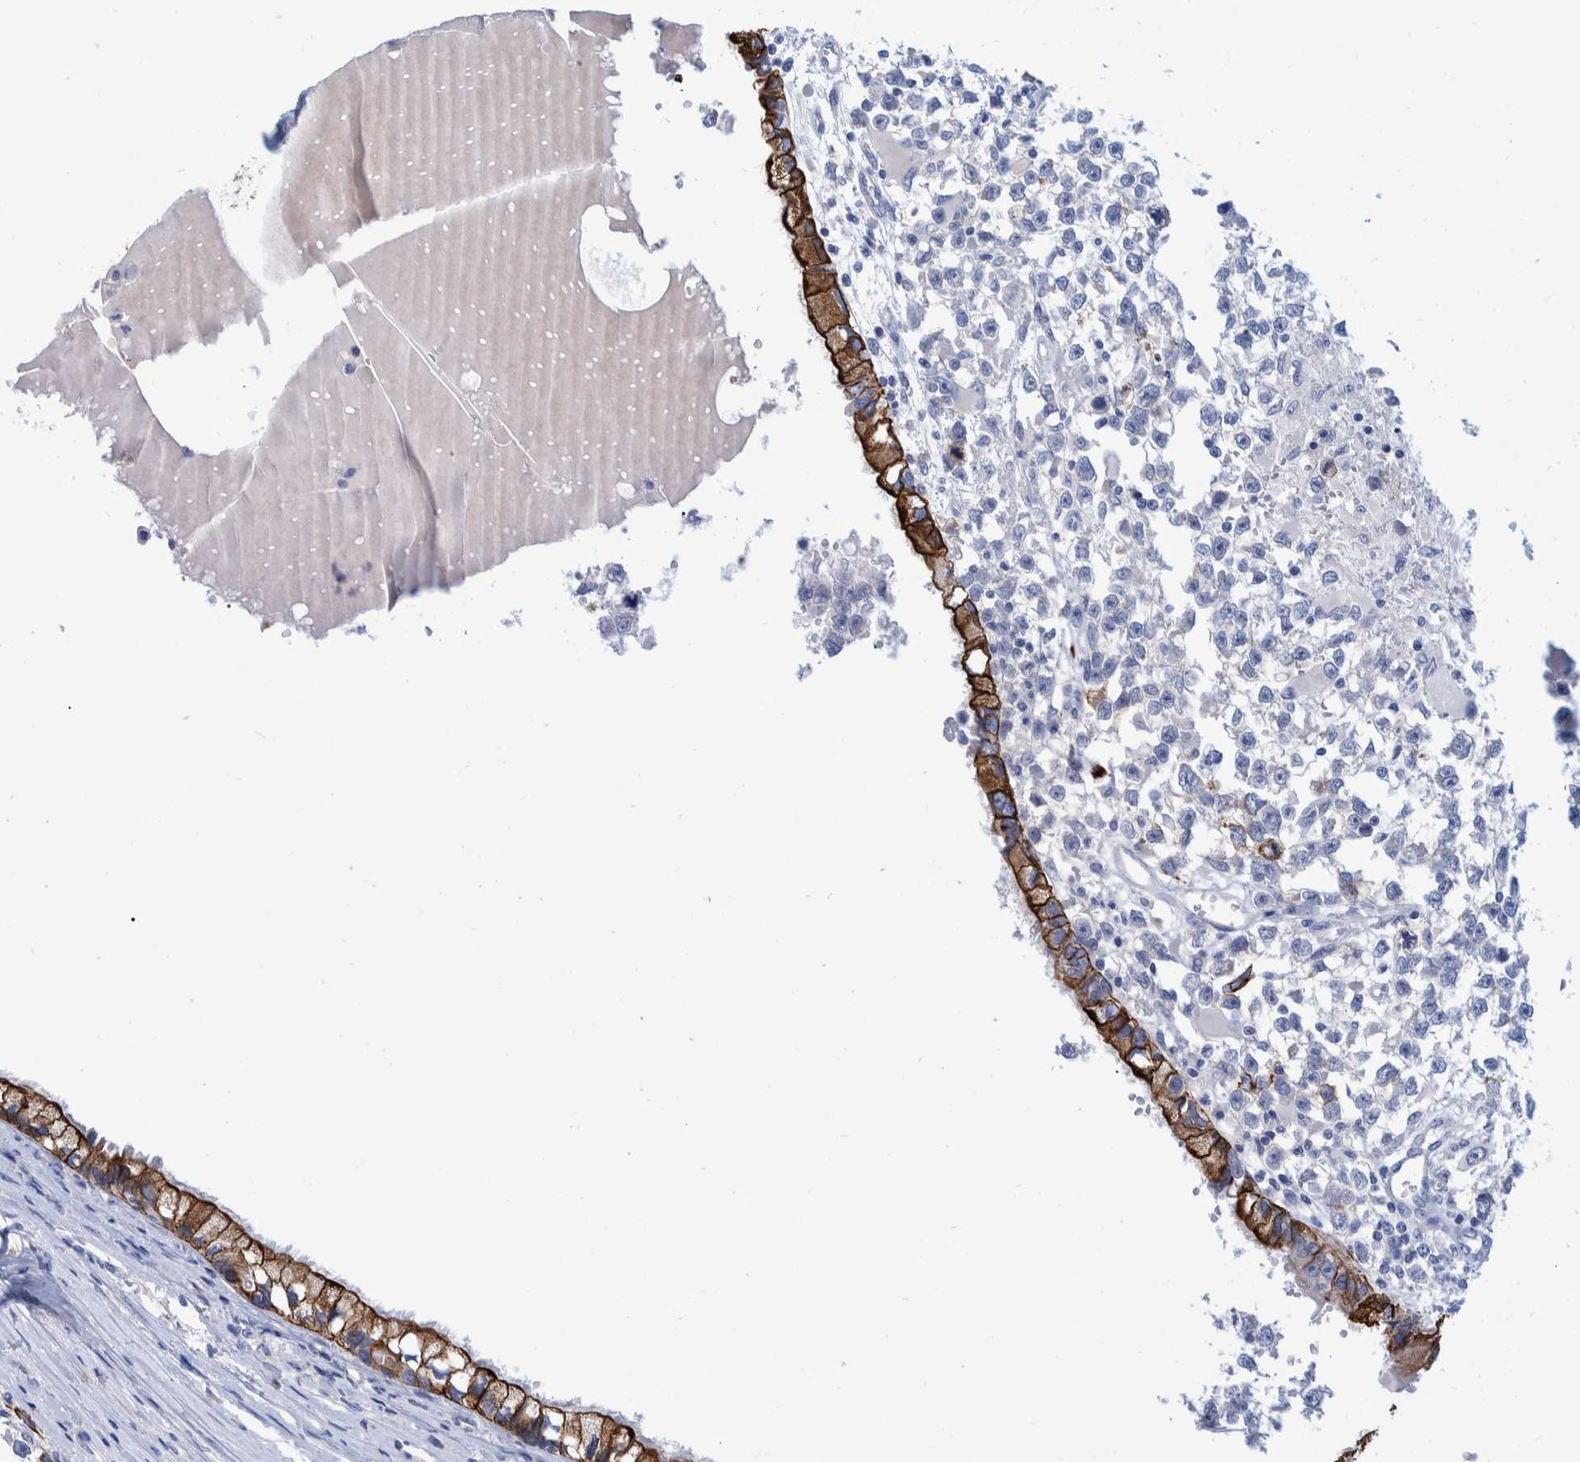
{"staining": {"intensity": "negative", "quantity": "none", "location": "none"}, "tissue": "testis cancer", "cell_type": "Tumor cells", "image_type": "cancer", "snomed": [{"axis": "morphology", "description": "Seminoma, NOS"}, {"axis": "morphology", "description": "Carcinoma, Embryonal, NOS"}, {"axis": "topography", "description": "Testis"}], "caption": "Immunohistochemistry of human seminoma (testis) exhibits no staining in tumor cells. Brightfield microscopy of immunohistochemistry (IHC) stained with DAB (brown) and hematoxylin (blue), captured at high magnification.", "gene": "MKS1", "patient": {"sex": "male", "age": 51}}